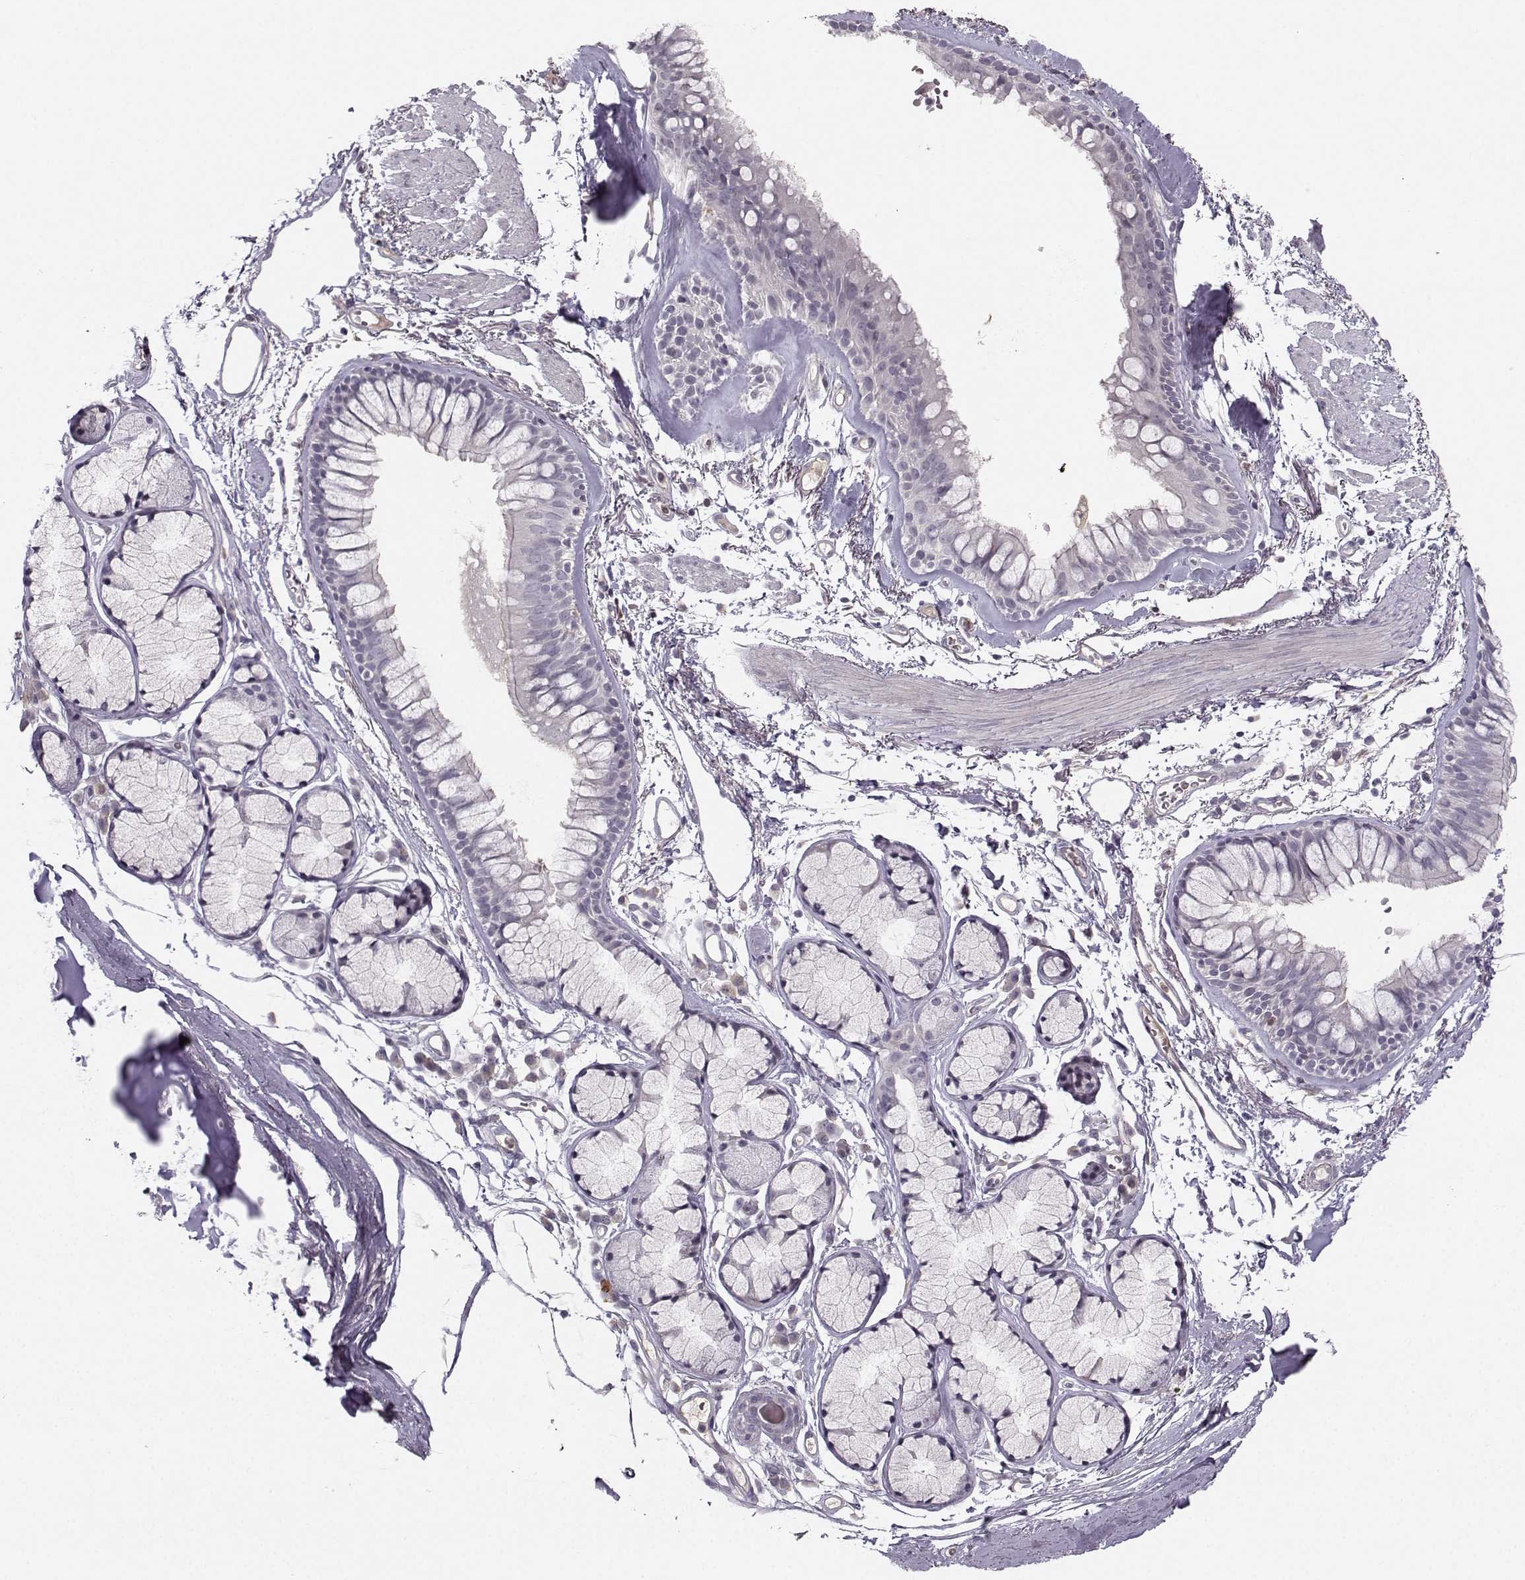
{"staining": {"intensity": "negative", "quantity": "none", "location": "none"}, "tissue": "bronchus", "cell_type": "Respiratory epithelial cells", "image_type": "normal", "snomed": [{"axis": "morphology", "description": "Normal tissue, NOS"}, {"axis": "morphology", "description": "Squamous cell carcinoma, NOS"}, {"axis": "topography", "description": "Cartilage tissue"}, {"axis": "topography", "description": "Bronchus"}], "caption": "This is an IHC image of normal bronchus. There is no expression in respiratory epithelial cells.", "gene": "OPRD1", "patient": {"sex": "male", "age": 72}}